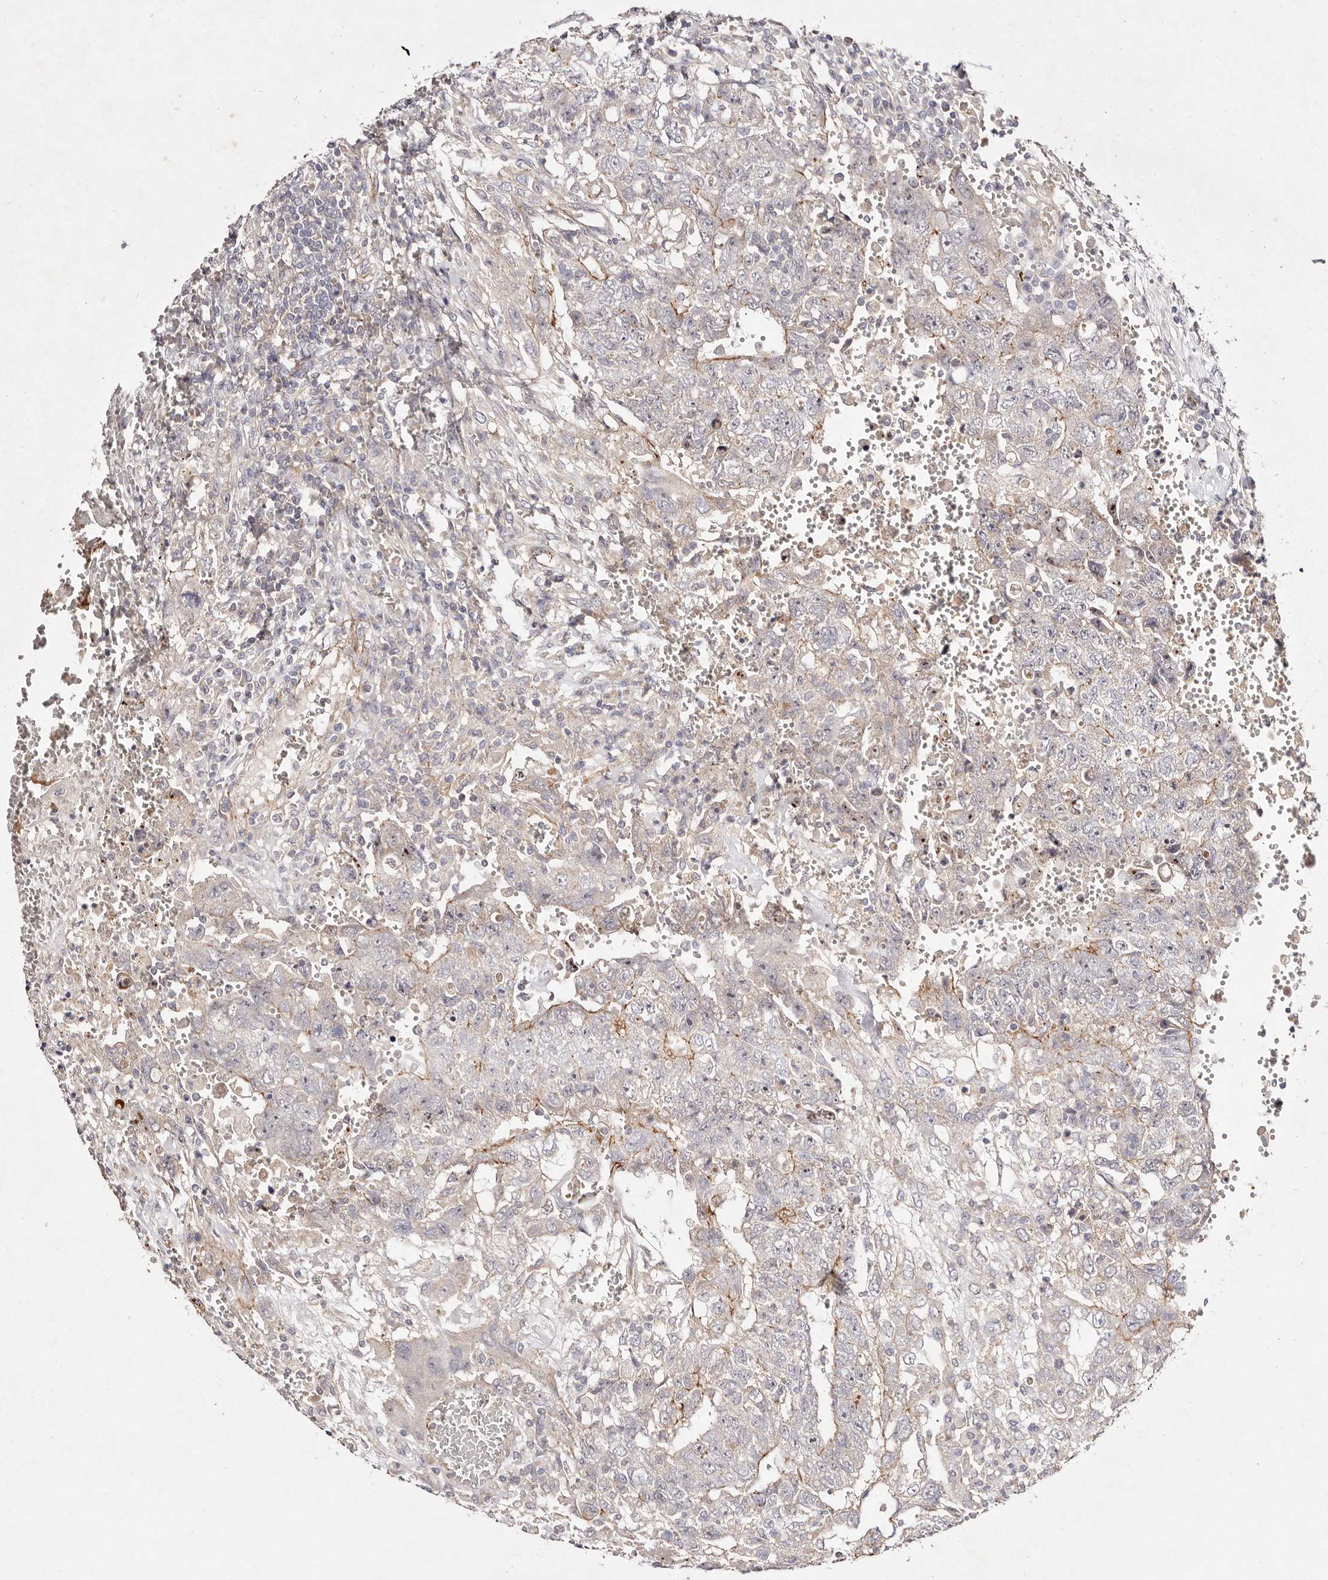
{"staining": {"intensity": "weak", "quantity": "<25%", "location": "cytoplasmic/membranous"}, "tissue": "testis cancer", "cell_type": "Tumor cells", "image_type": "cancer", "snomed": [{"axis": "morphology", "description": "Carcinoma, Embryonal, NOS"}, {"axis": "topography", "description": "Testis"}], "caption": "Immunohistochemistry (IHC) photomicrograph of human testis cancer stained for a protein (brown), which displays no positivity in tumor cells.", "gene": "MTMR11", "patient": {"sex": "male", "age": 26}}